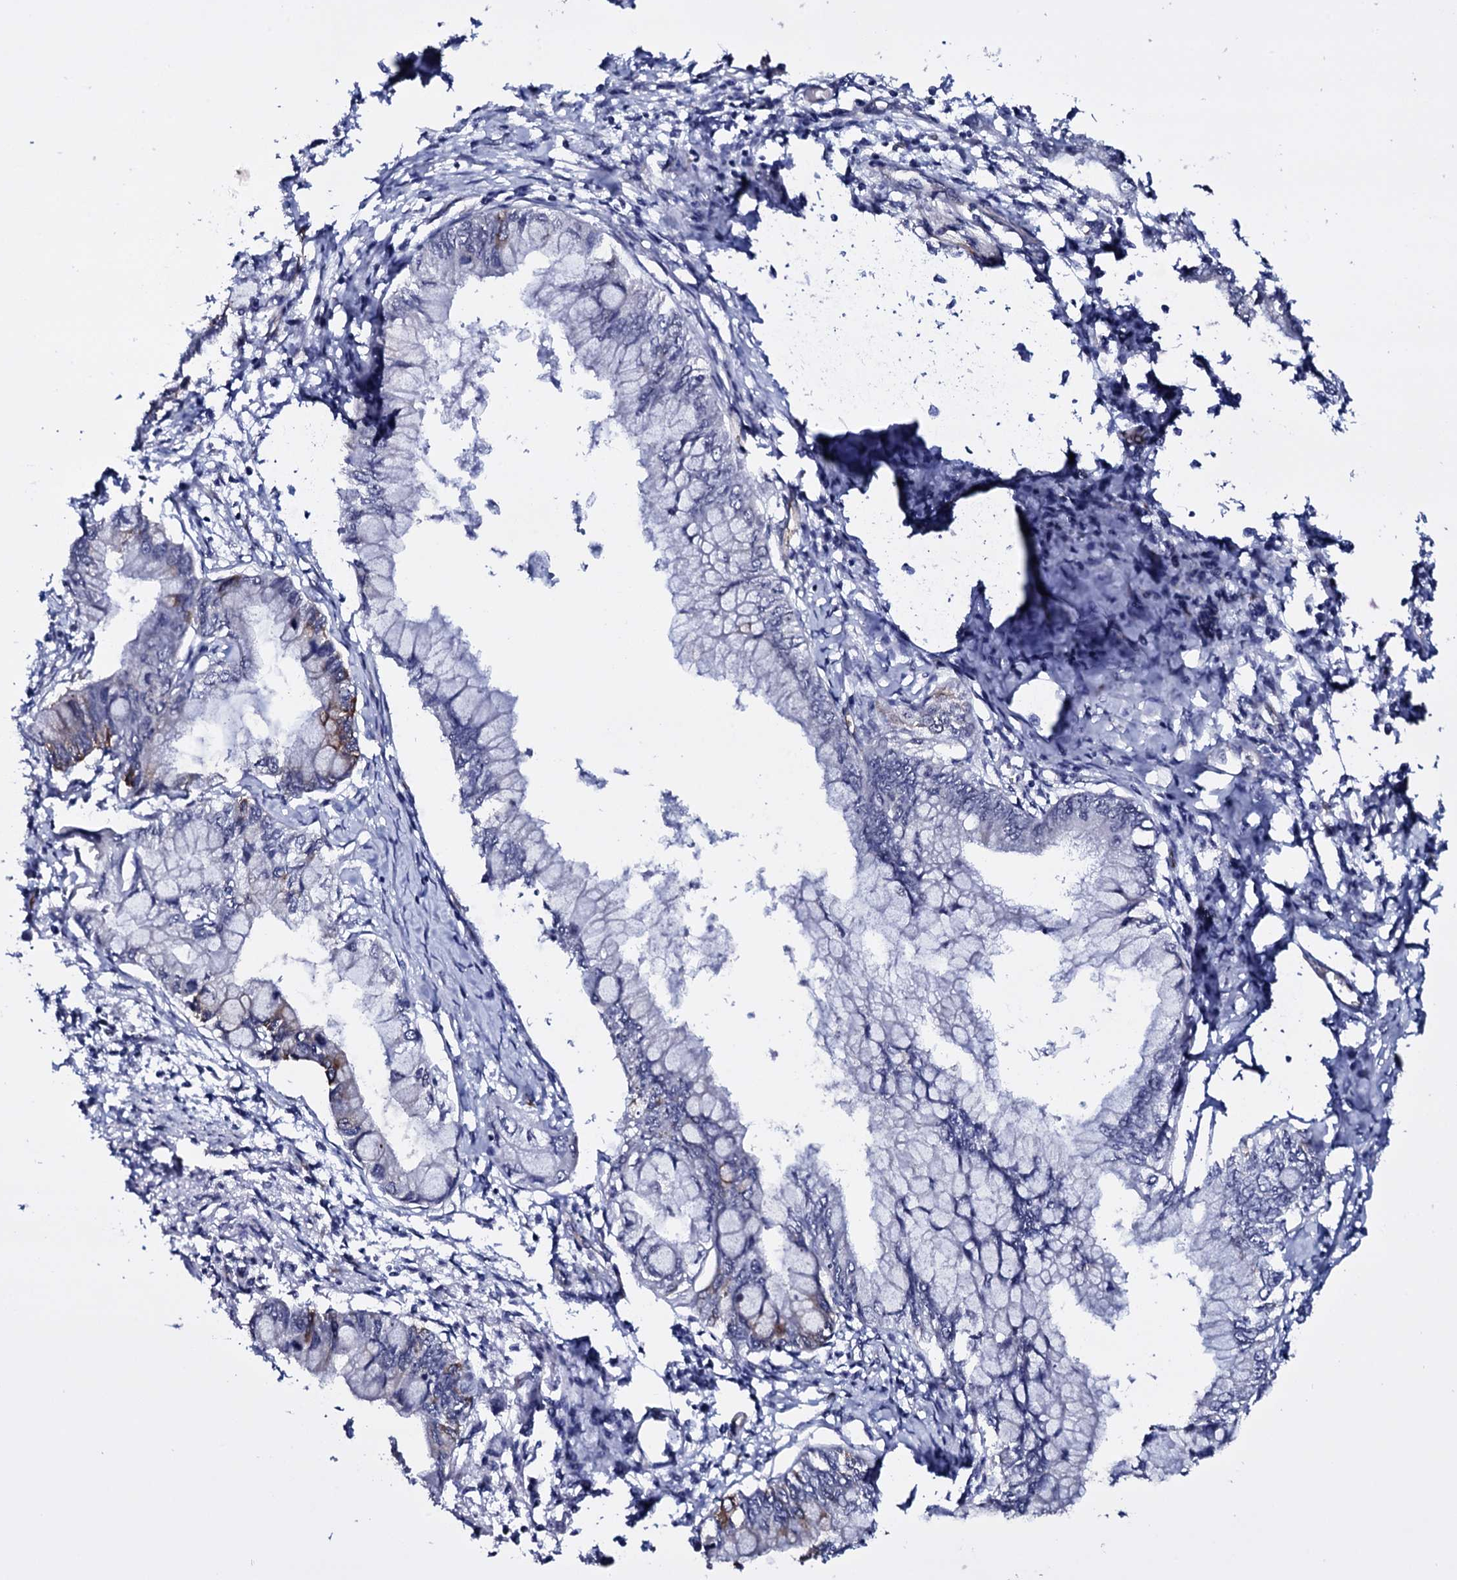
{"staining": {"intensity": "moderate", "quantity": "<25%", "location": "cytoplasmic/membranous"}, "tissue": "pancreatic cancer", "cell_type": "Tumor cells", "image_type": "cancer", "snomed": [{"axis": "morphology", "description": "Adenocarcinoma, NOS"}, {"axis": "topography", "description": "Pancreas"}], "caption": "The micrograph shows immunohistochemical staining of pancreatic cancer. There is moderate cytoplasmic/membranous expression is identified in about <25% of tumor cells.", "gene": "GAREM1", "patient": {"sex": "male", "age": 48}}